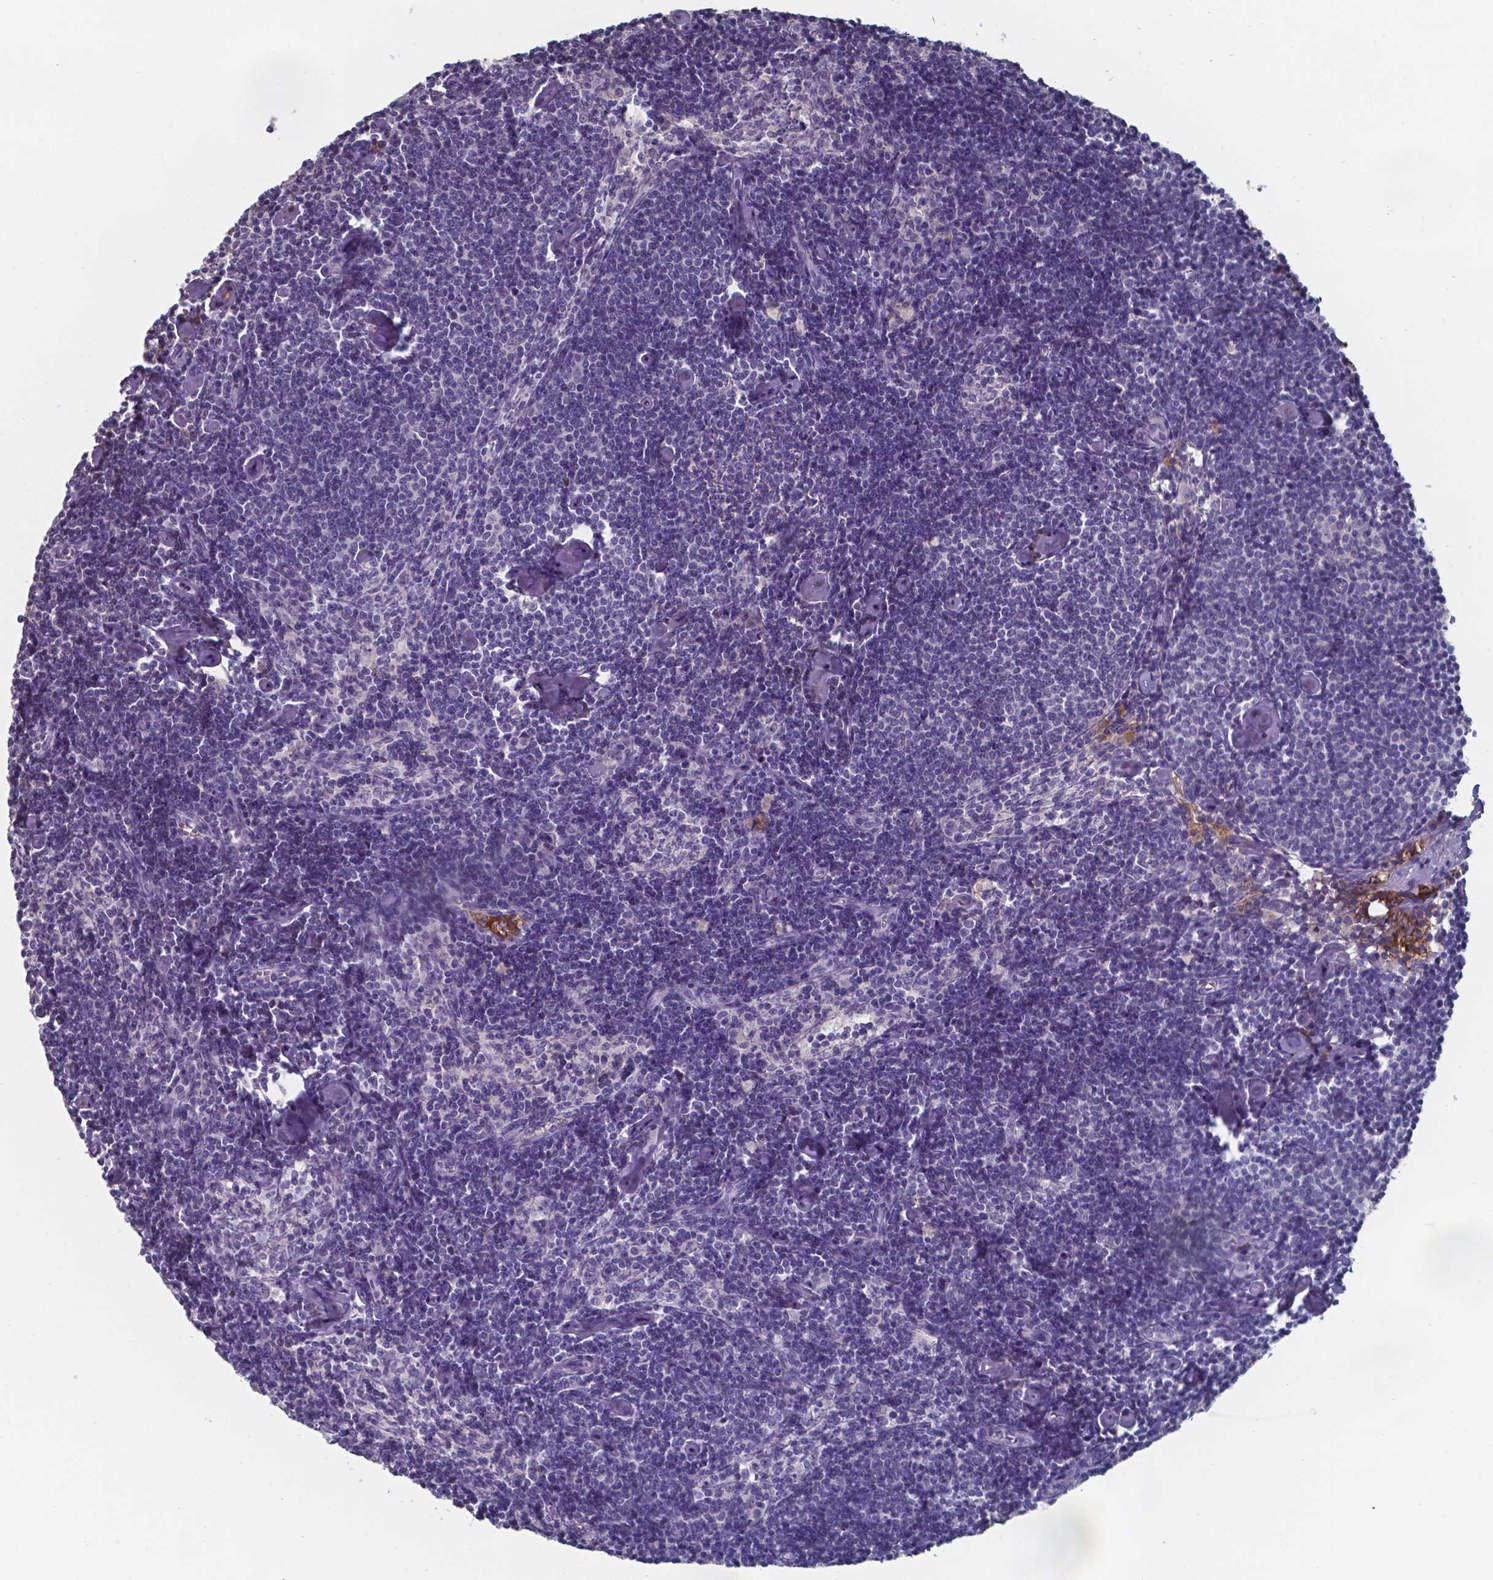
{"staining": {"intensity": "negative", "quantity": "none", "location": "none"}, "tissue": "lymph node", "cell_type": "Non-germinal center cells", "image_type": "normal", "snomed": [{"axis": "morphology", "description": "Normal tissue, NOS"}, {"axis": "topography", "description": "Lymph node"}], "caption": "Immunohistochemistry micrograph of unremarkable lymph node: human lymph node stained with DAB (3,3'-diaminobenzidine) displays no significant protein expression in non-germinal center cells. (Brightfield microscopy of DAB immunohistochemistry (IHC) at high magnification).", "gene": "BTBD17", "patient": {"sex": "female", "age": 42}}